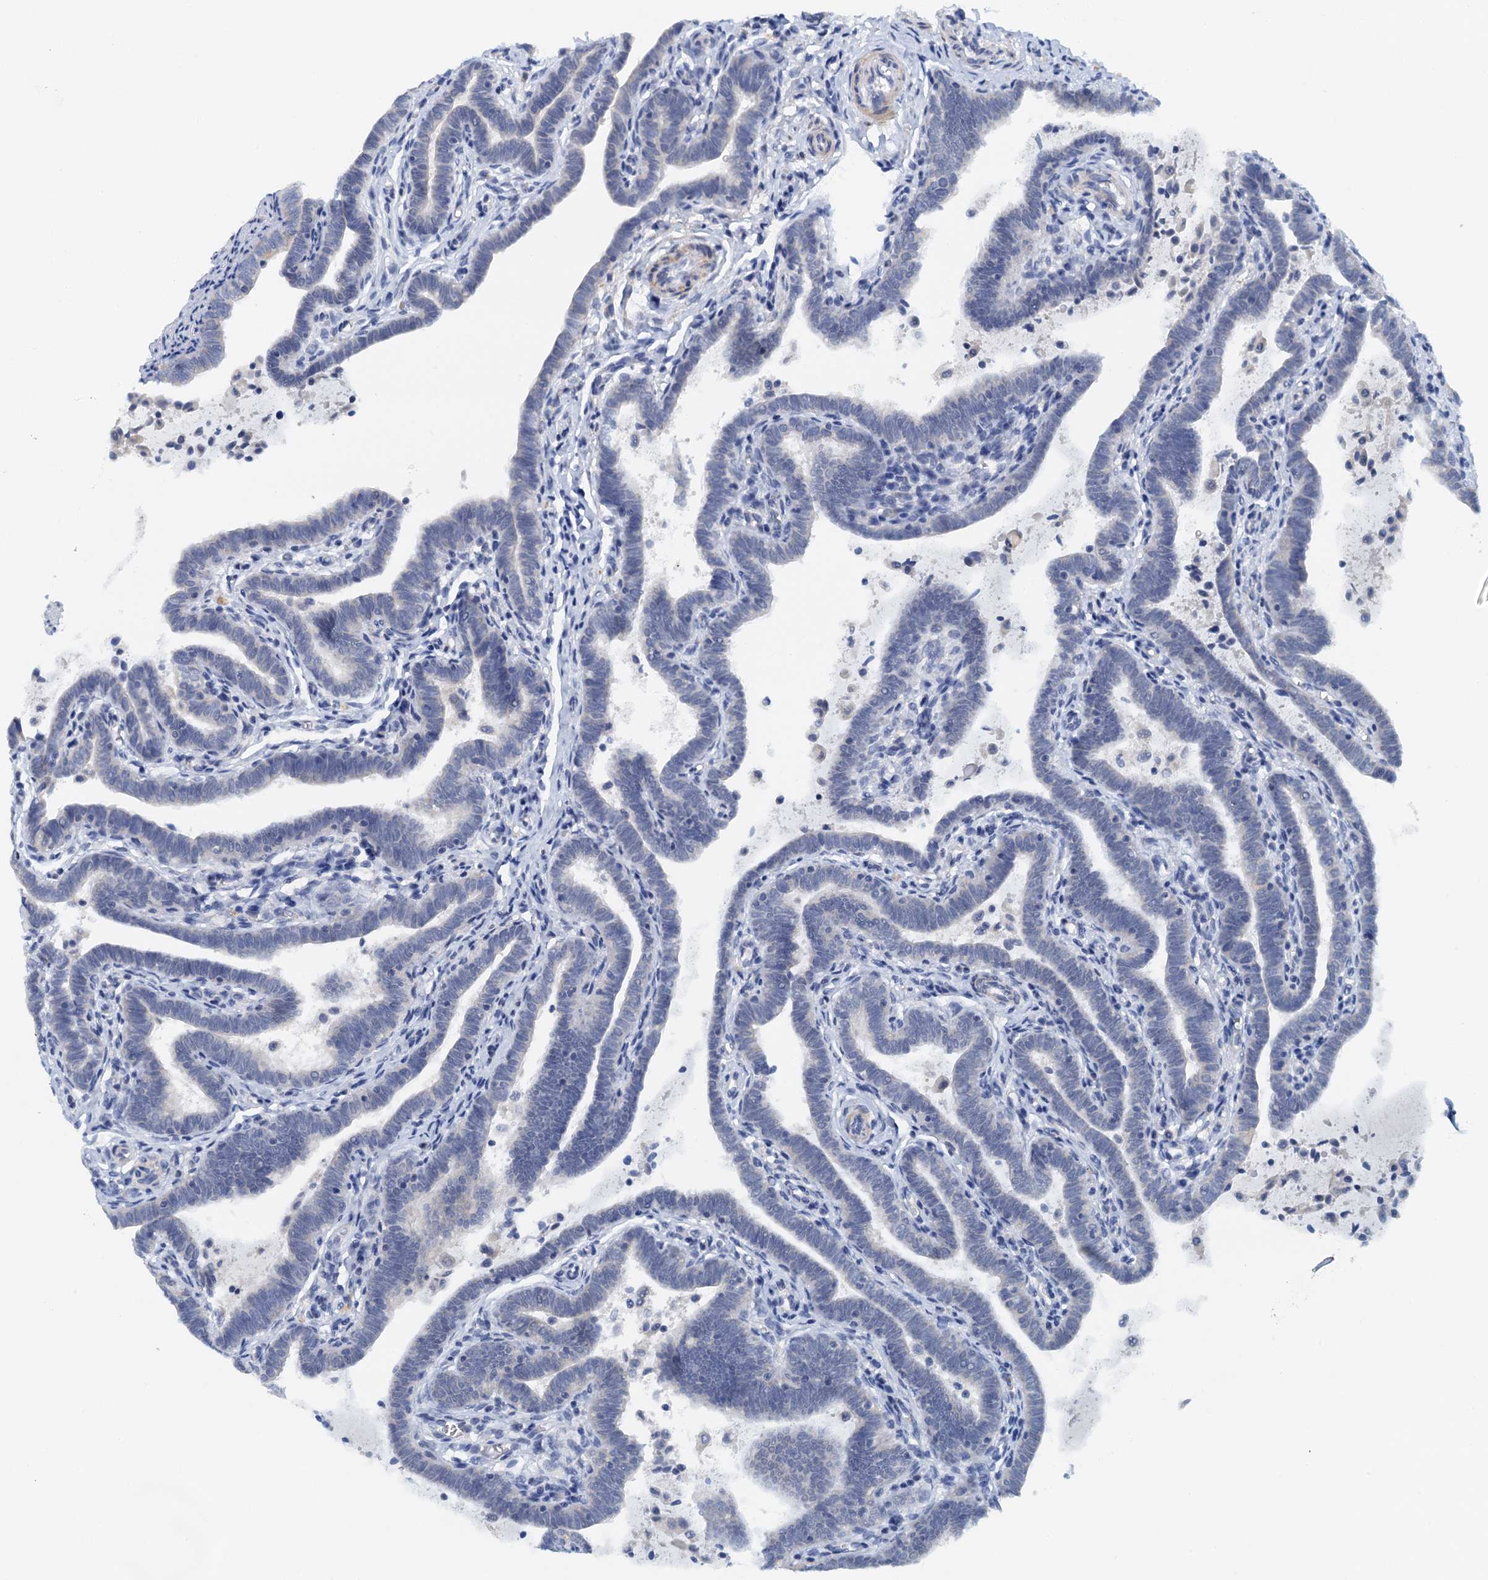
{"staining": {"intensity": "negative", "quantity": "none", "location": "none"}, "tissue": "fallopian tube", "cell_type": "Glandular cells", "image_type": "normal", "snomed": [{"axis": "morphology", "description": "Normal tissue, NOS"}, {"axis": "topography", "description": "Fallopian tube"}], "caption": "Immunohistochemistry (IHC) image of normal fallopian tube: human fallopian tube stained with DAB (3,3'-diaminobenzidine) displays no significant protein staining in glandular cells.", "gene": "DTD1", "patient": {"sex": "female", "age": 36}}